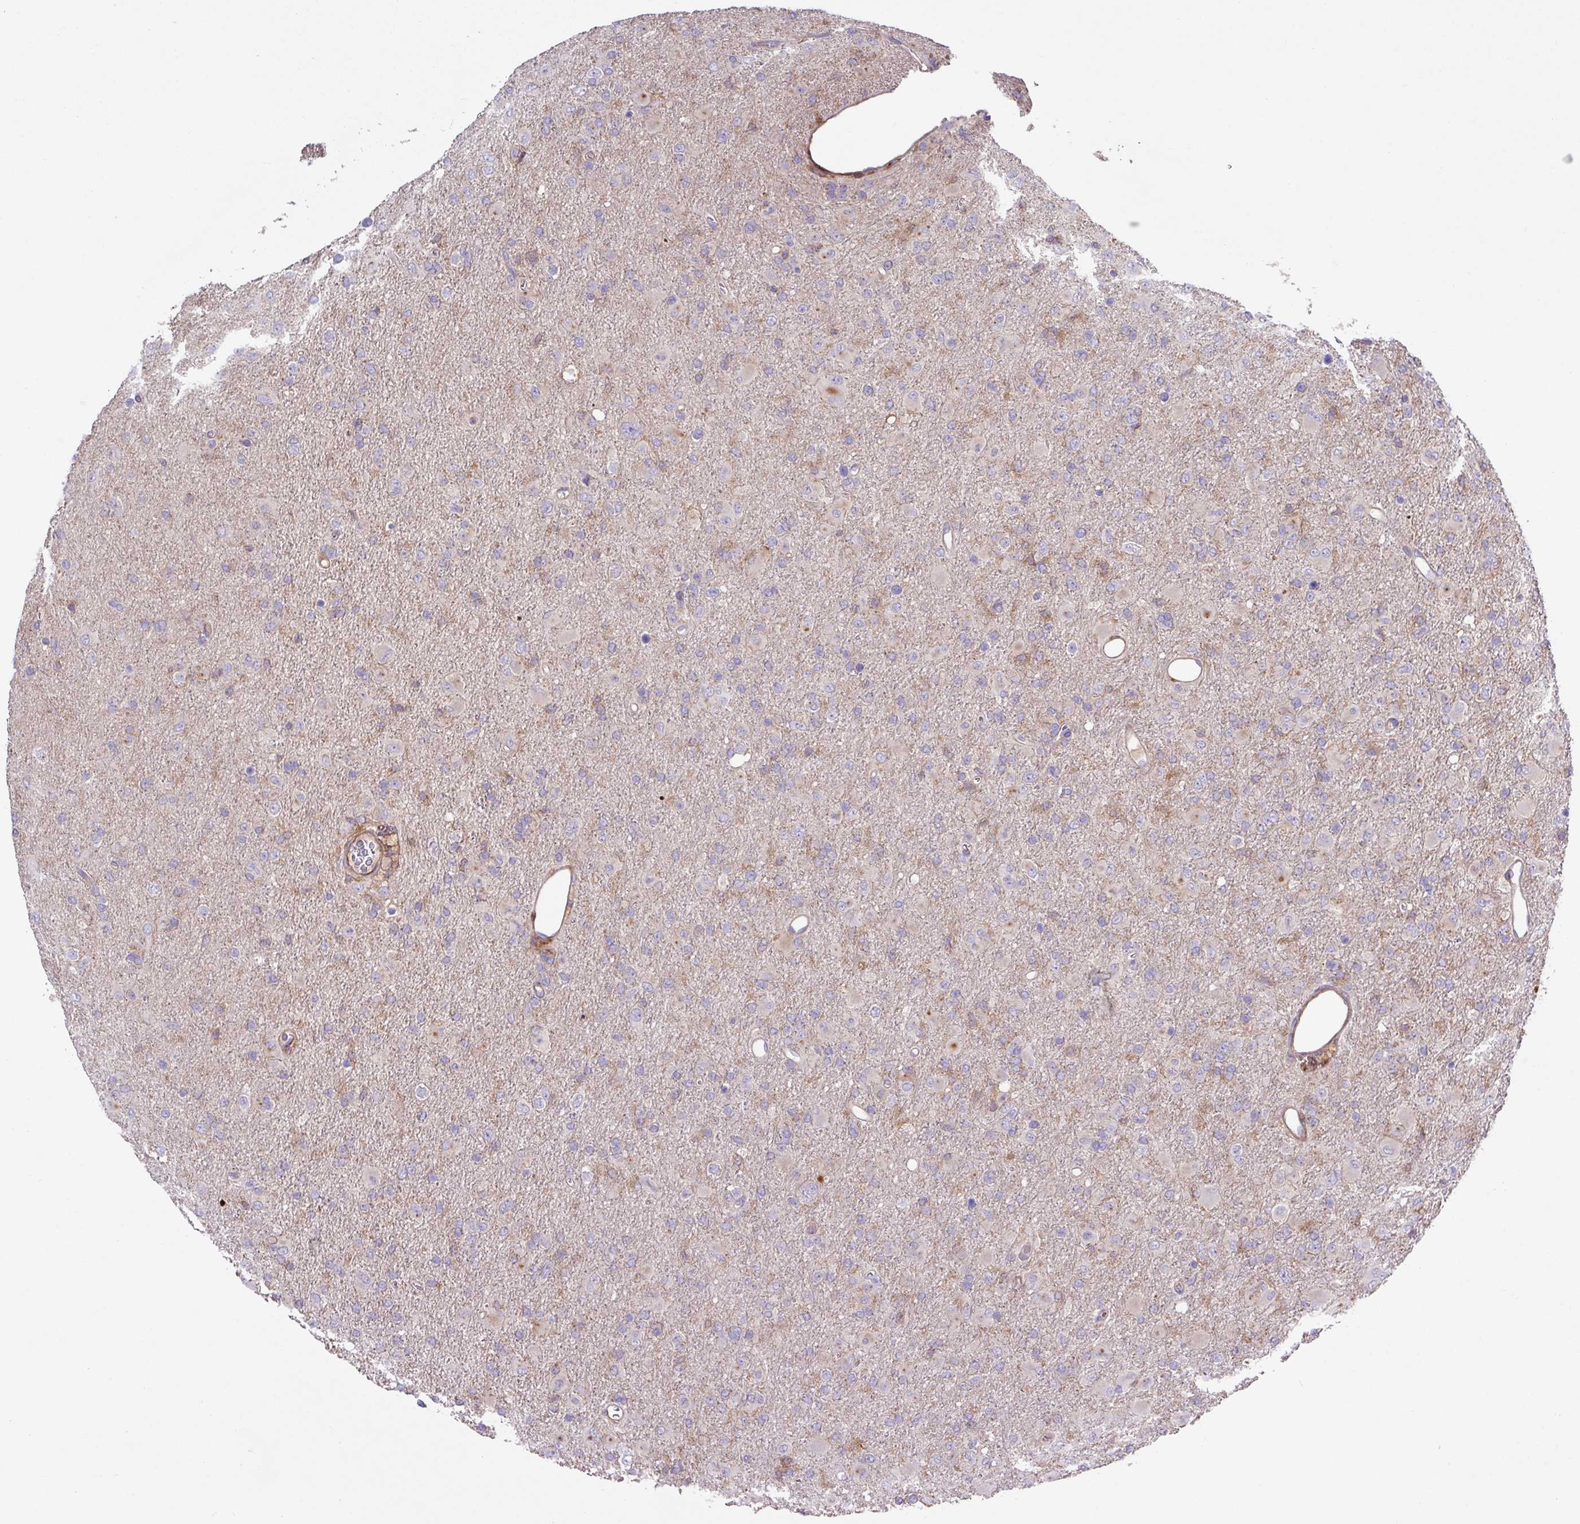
{"staining": {"intensity": "negative", "quantity": "none", "location": "none"}, "tissue": "glioma", "cell_type": "Tumor cells", "image_type": "cancer", "snomed": [{"axis": "morphology", "description": "Glioma, malignant, Low grade"}, {"axis": "topography", "description": "Brain"}], "caption": "This is an immunohistochemistry micrograph of human glioma. There is no positivity in tumor cells.", "gene": "RIC1", "patient": {"sex": "male", "age": 65}}